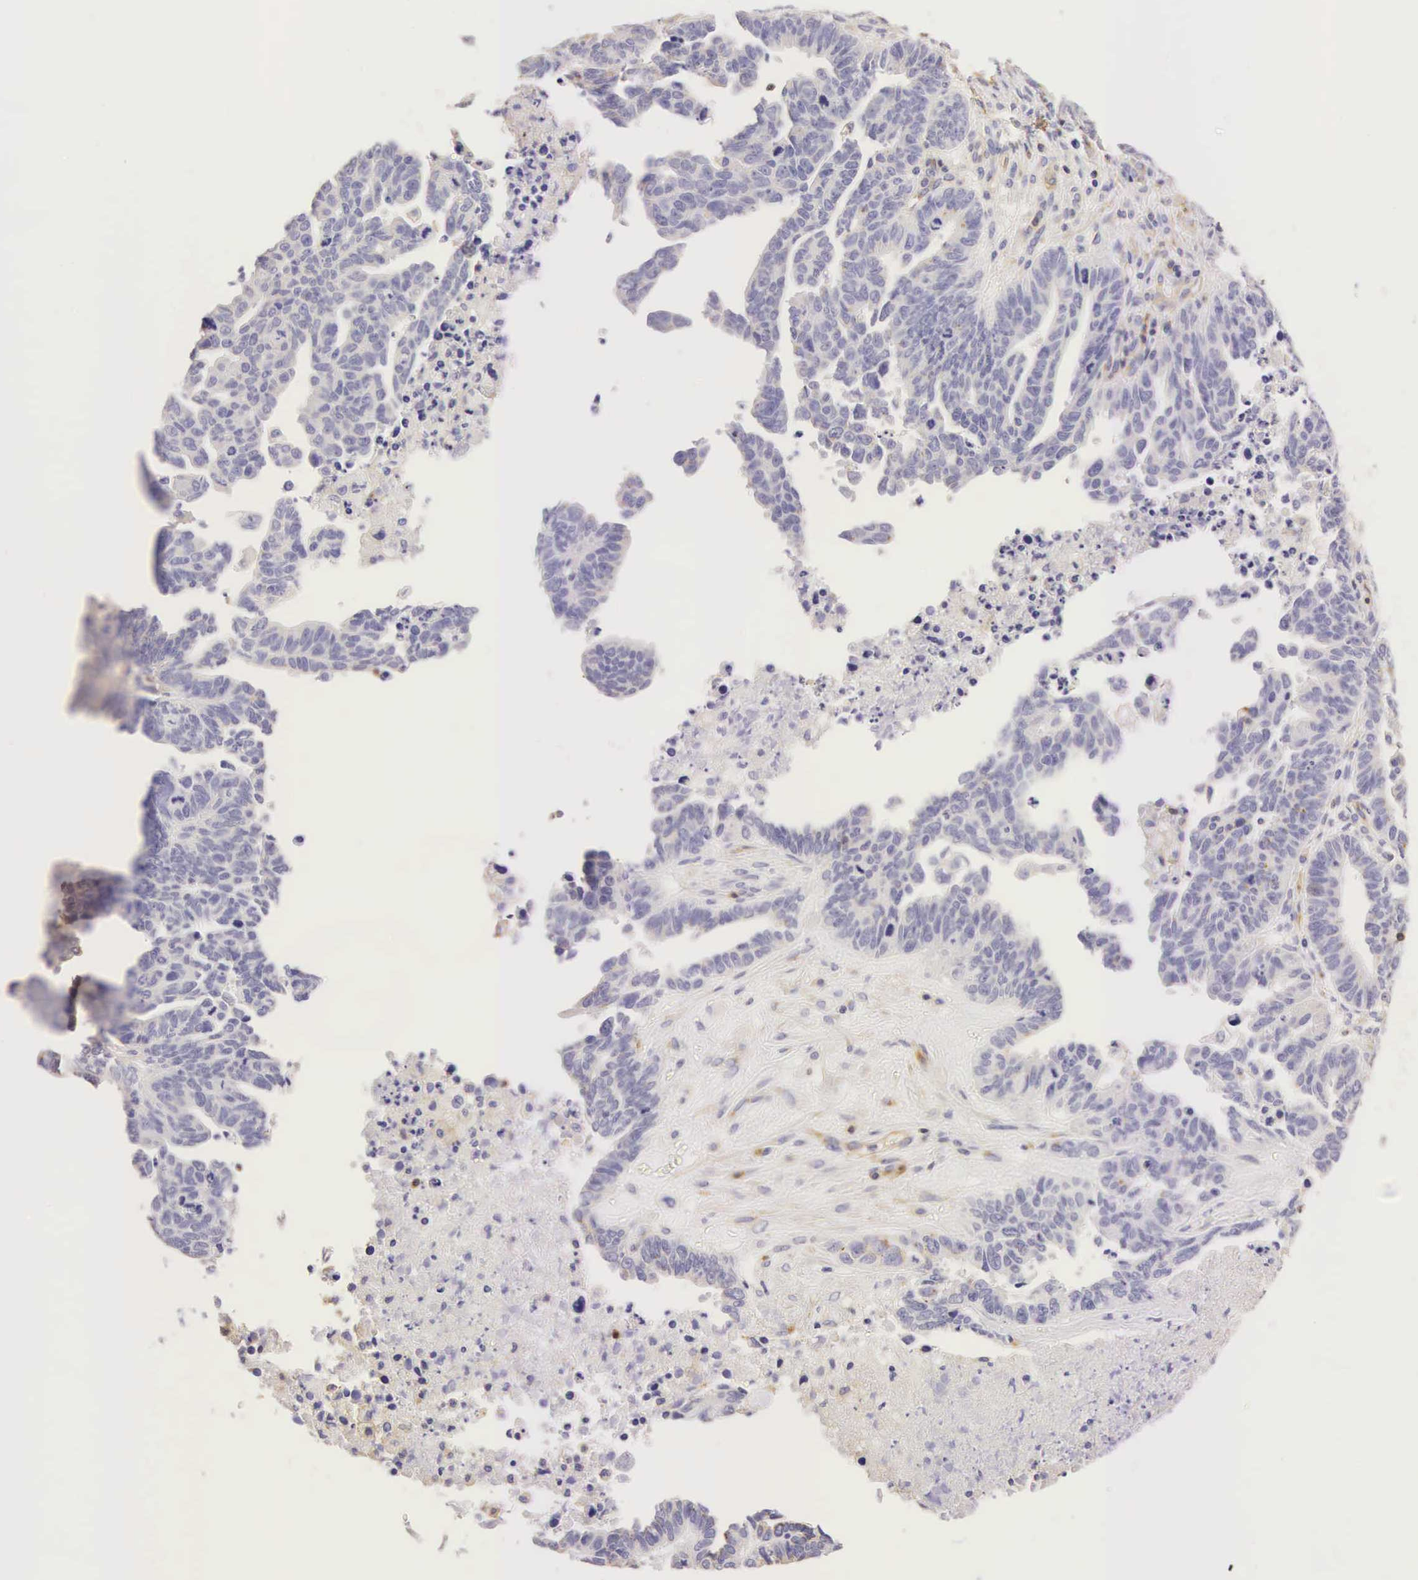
{"staining": {"intensity": "negative", "quantity": "none", "location": "none"}, "tissue": "ovarian cancer", "cell_type": "Tumor cells", "image_type": "cancer", "snomed": [{"axis": "morphology", "description": "Carcinoma, endometroid"}, {"axis": "morphology", "description": "Cystadenocarcinoma, serous, NOS"}, {"axis": "topography", "description": "Ovary"}], "caption": "Micrograph shows no significant protein staining in tumor cells of ovarian endometroid carcinoma.", "gene": "CD99", "patient": {"sex": "female", "age": 45}}